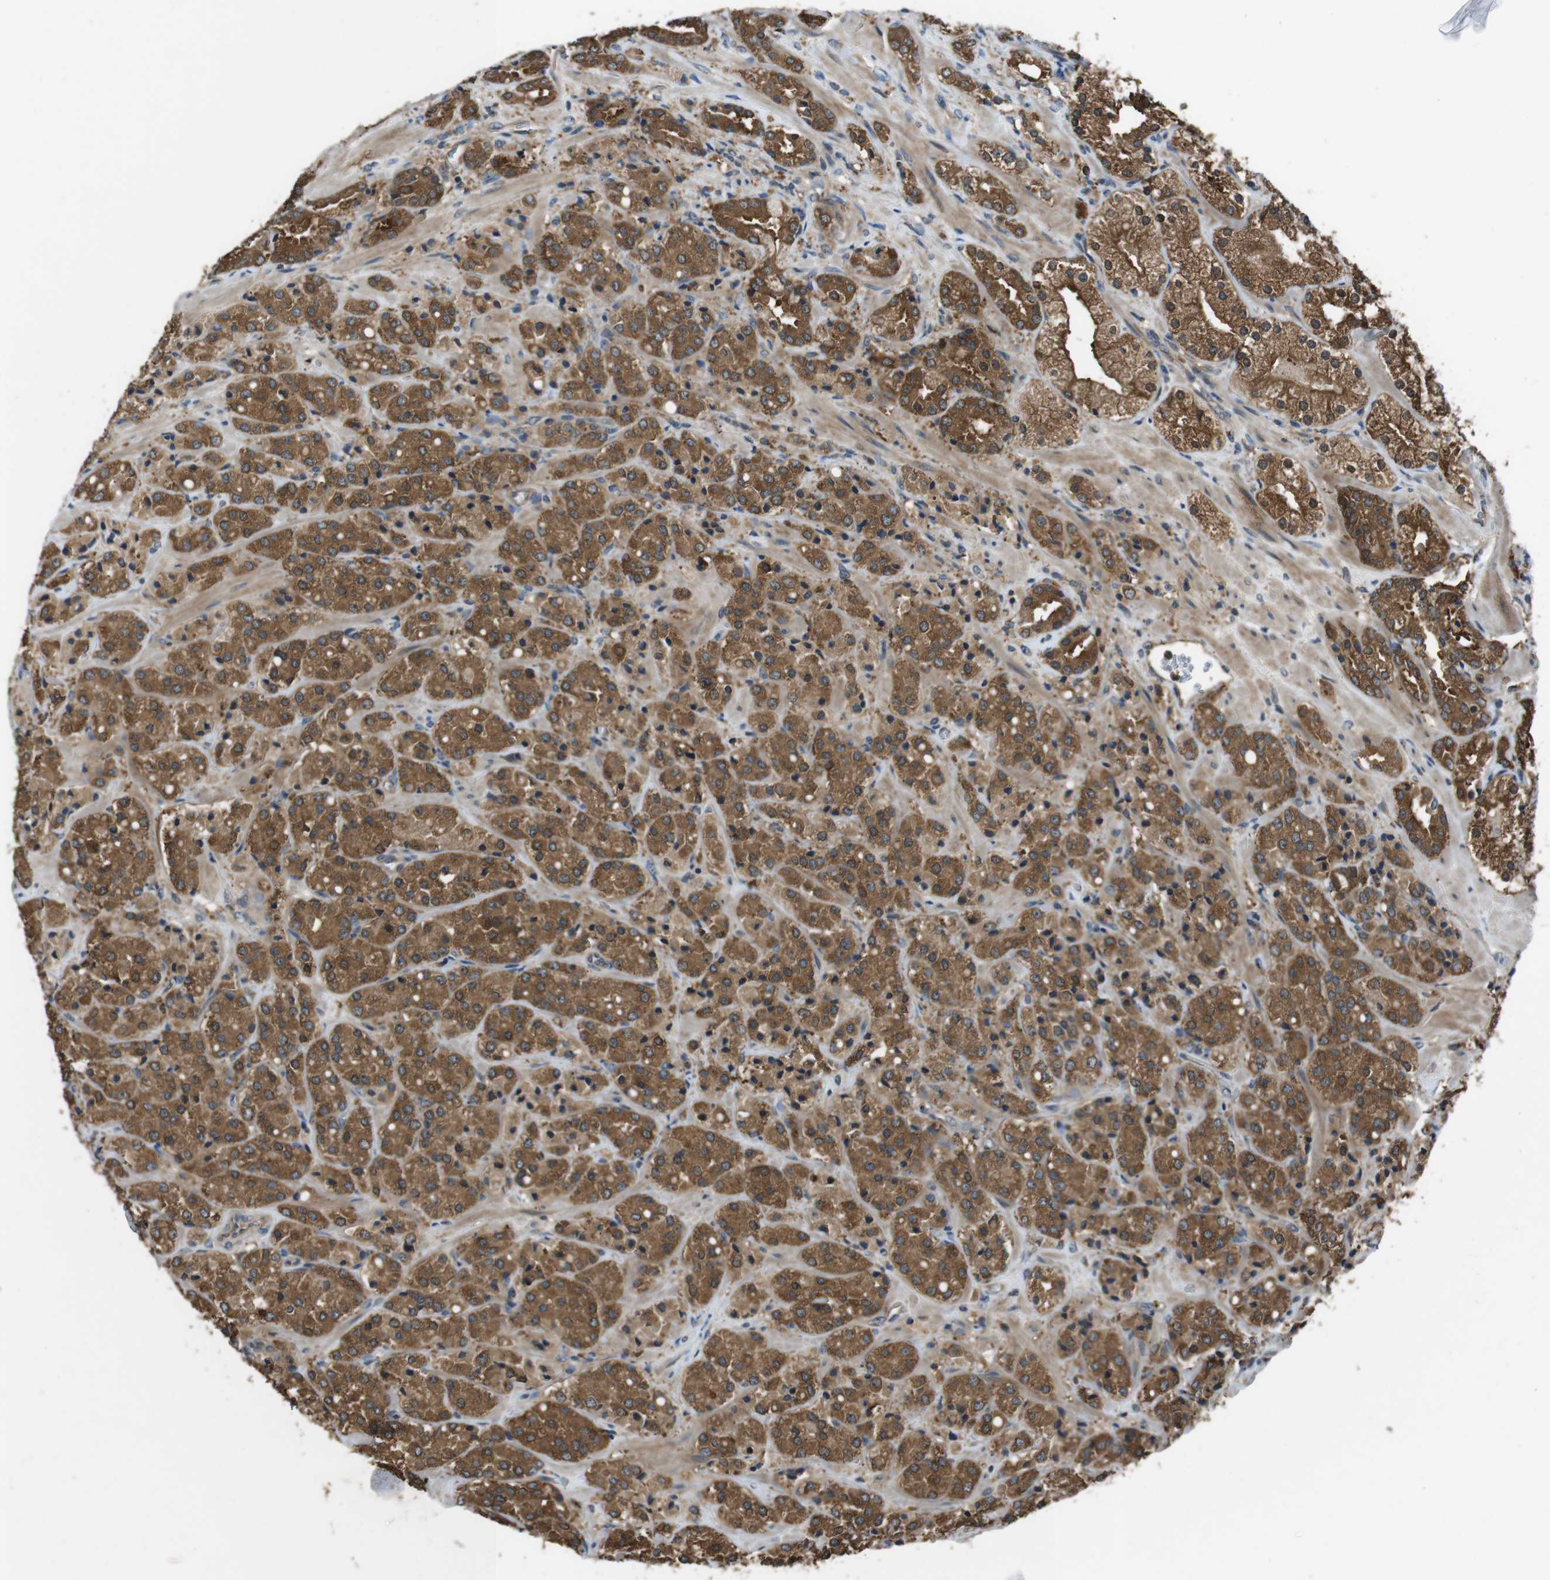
{"staining": {"intensity": "strong", "quantity": ">75%", "location": "cytoplasmic/membranous"}, "tissue": "prostate cancer", "cell_type": "Tumor cells", "image_type": "cancer", "snomed": [{"axis": "morphology", "description": "Adenocarcinoma, High grade"}, {"axis": "topography", "description": "Prostate"}], "caption": "High-grade adenocarcinoma (prostate) stained with DAB IHC shows high levels of strong cytoplasmic/membranous expression in approximately >75% of tumor cells.", "gene": "SLC22A23", "patient": {"sex": "male", "age": 64}}